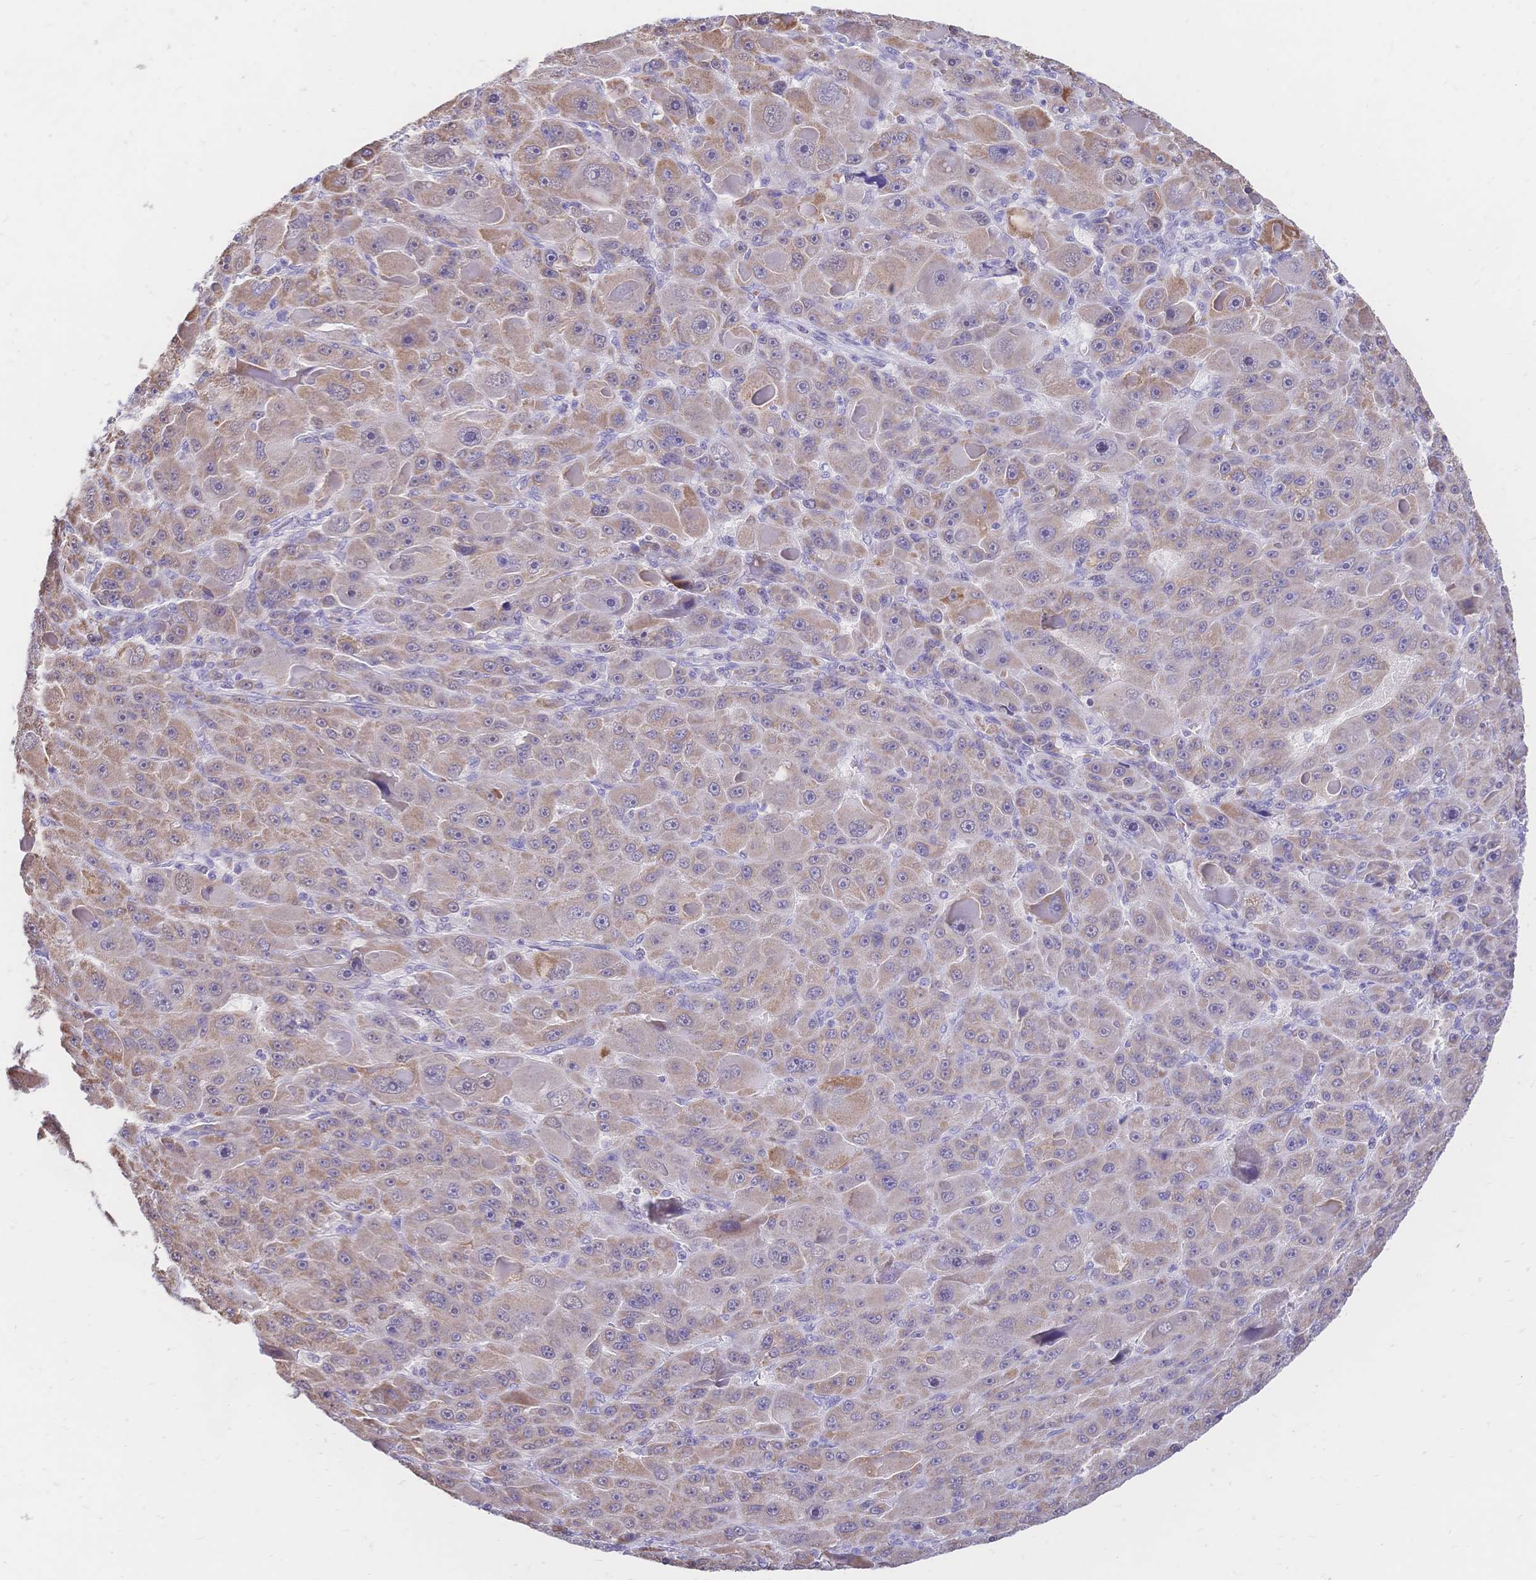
{"staining": {"intensity": "moderate", "quantity": "25%-75%", "location": "cytoplasmic/membranous"}, "tissue": "liver cancer", "cell_type": "Tumor cells", "image_type": "cancer", "snomed": [{"axis": "morphology", "description": "Carcinoma, Hepatocellular, NOS"}, {"axis": "topography", "description": "Liver"}], "caption": "Liver cancer (hepatocellular carcinoma) was stained to show a protein in brown. There is medium levels of moderate cytoplasmic/membranous expression in approximately 25%-75% of tumor cells. (Stains: DAB (3,3'-diaminobenzidine) in brown, nuclei in blue, Microscopy: brightfield microscopy at high magnification).", "gene": "CLEC18B", "patient": {"sex": "male", "age": 76}}